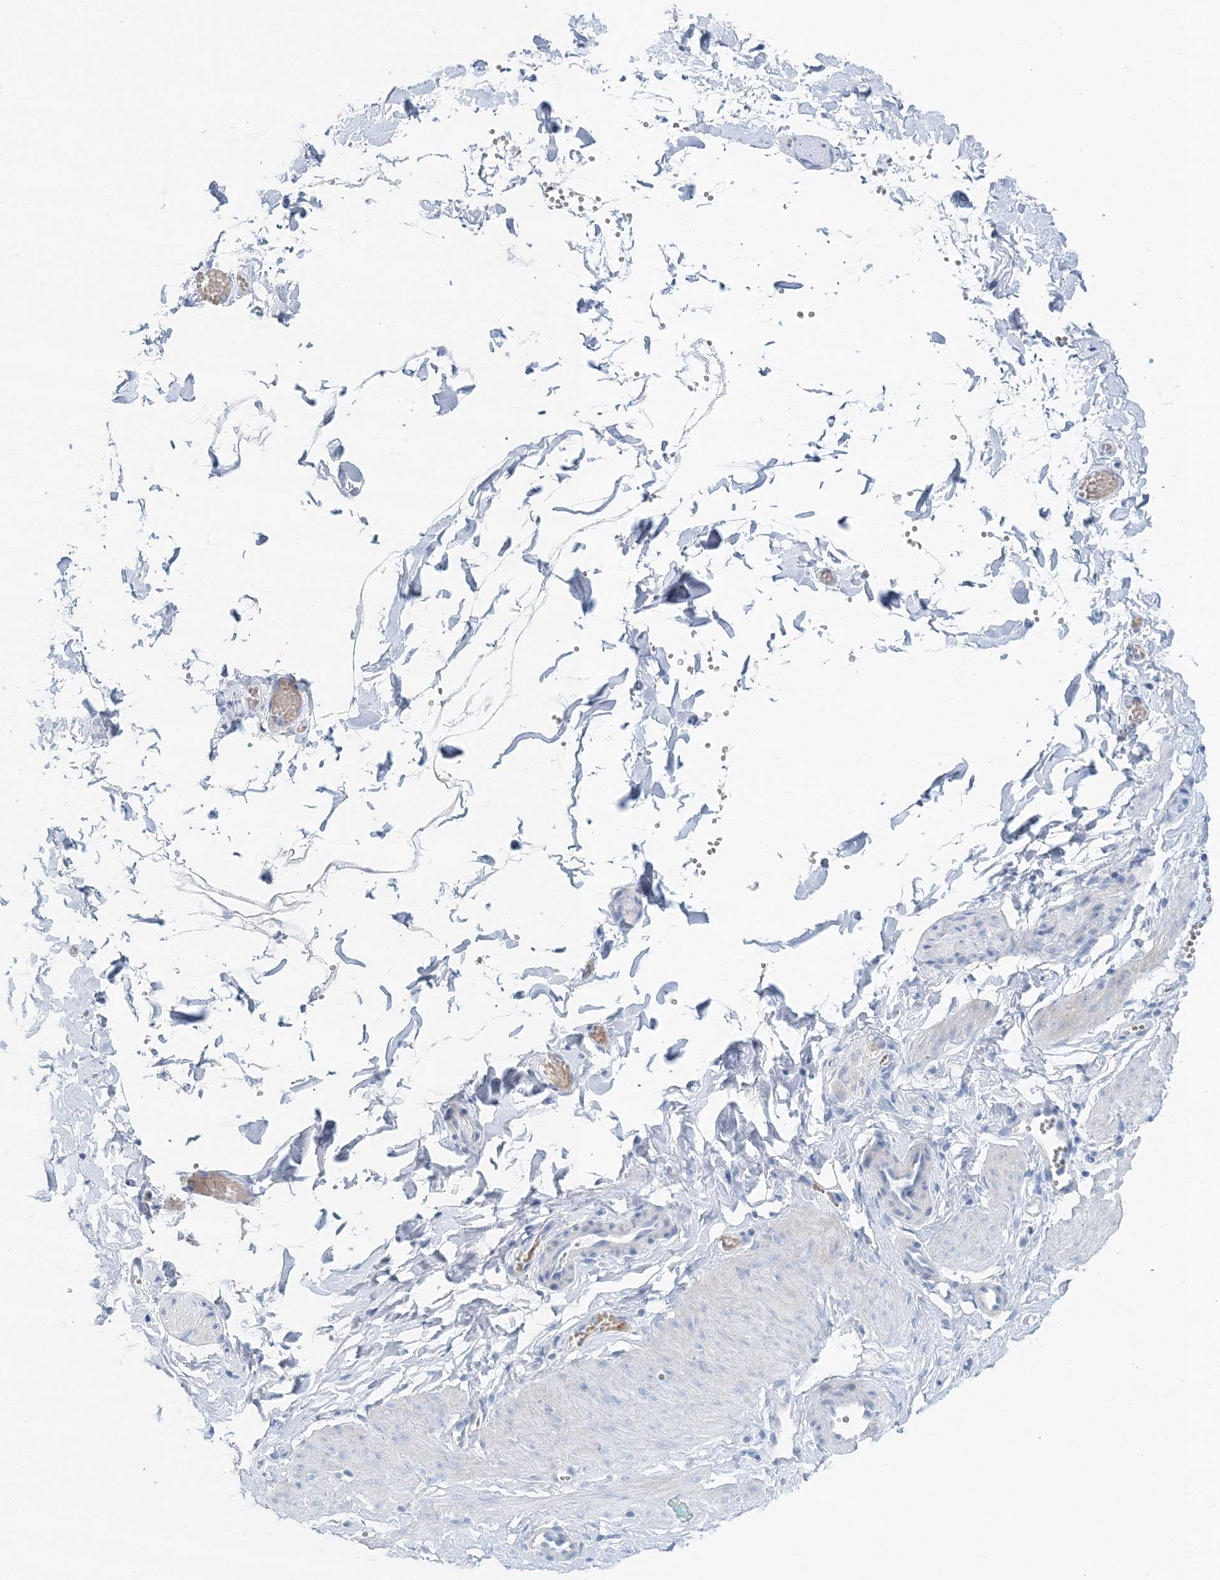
{"staining": {"intensity": "negative", "quantity": "none", "location": "none"}, "tissue": "adipose tissue", "cell_type": "Adipocytes", "image_type": "normal", "snomed": [{"axis": "morphology", "description": "Normal tissue, NOS"}, {"axis": "topography", "description": "Gallbladder"}, {"axis": "topography", "description": "Peripheral nerve tissue"}], "caption": "An IHC micrograph of normal adipose tissue is shown. There is no staining in adipocytes of adipose tissue. (Immunohistochemistry (ihc), brightfield microscopy, high magnification).", "gene": "VILL", "patient": {"sex": "male", "age": 38}}